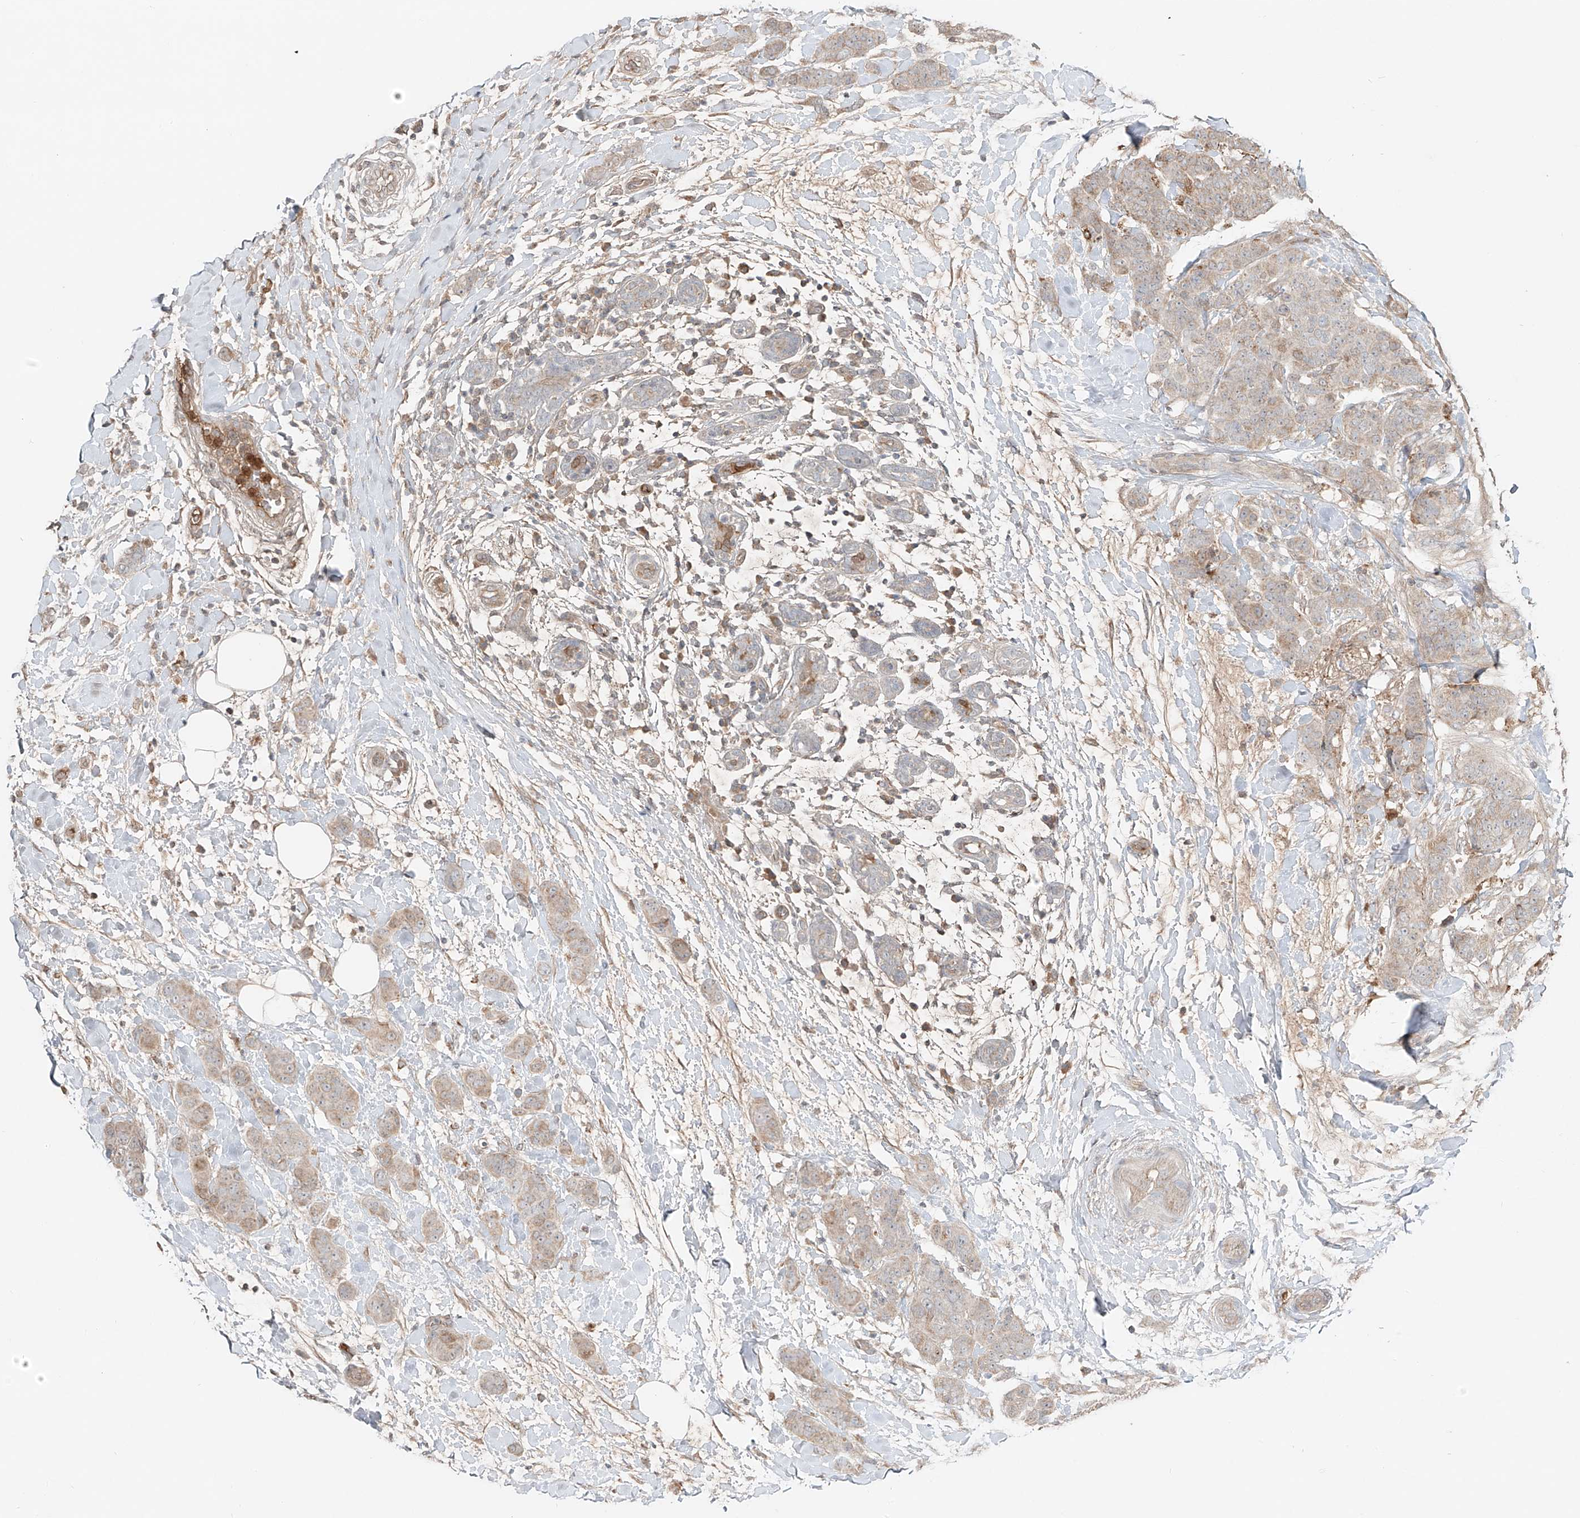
{"staining": {"intensity": "weak", "quantity": "25%-75%", "location": "cytoplasmic/membranous"}, "tissue": "breast cancer", "cell_type": "Tumor cells", "image_type": "cancer", "snomed": [{"axis": "morphology", "description": "Normal tissue, NOS"}, {"axis": "morphology", "description": "Duct carcinoma"}, {"axis": "topography", "description": "Breast"}], "caption": "Immunohistochemical staining of human breast intraductal carcinoma shows low levels of weak cytoplasmic/membranous staining in about 25%-75% of tumor cells.", "gene": "ERO1A", "patient": {"sex": "female", "age": 40}}